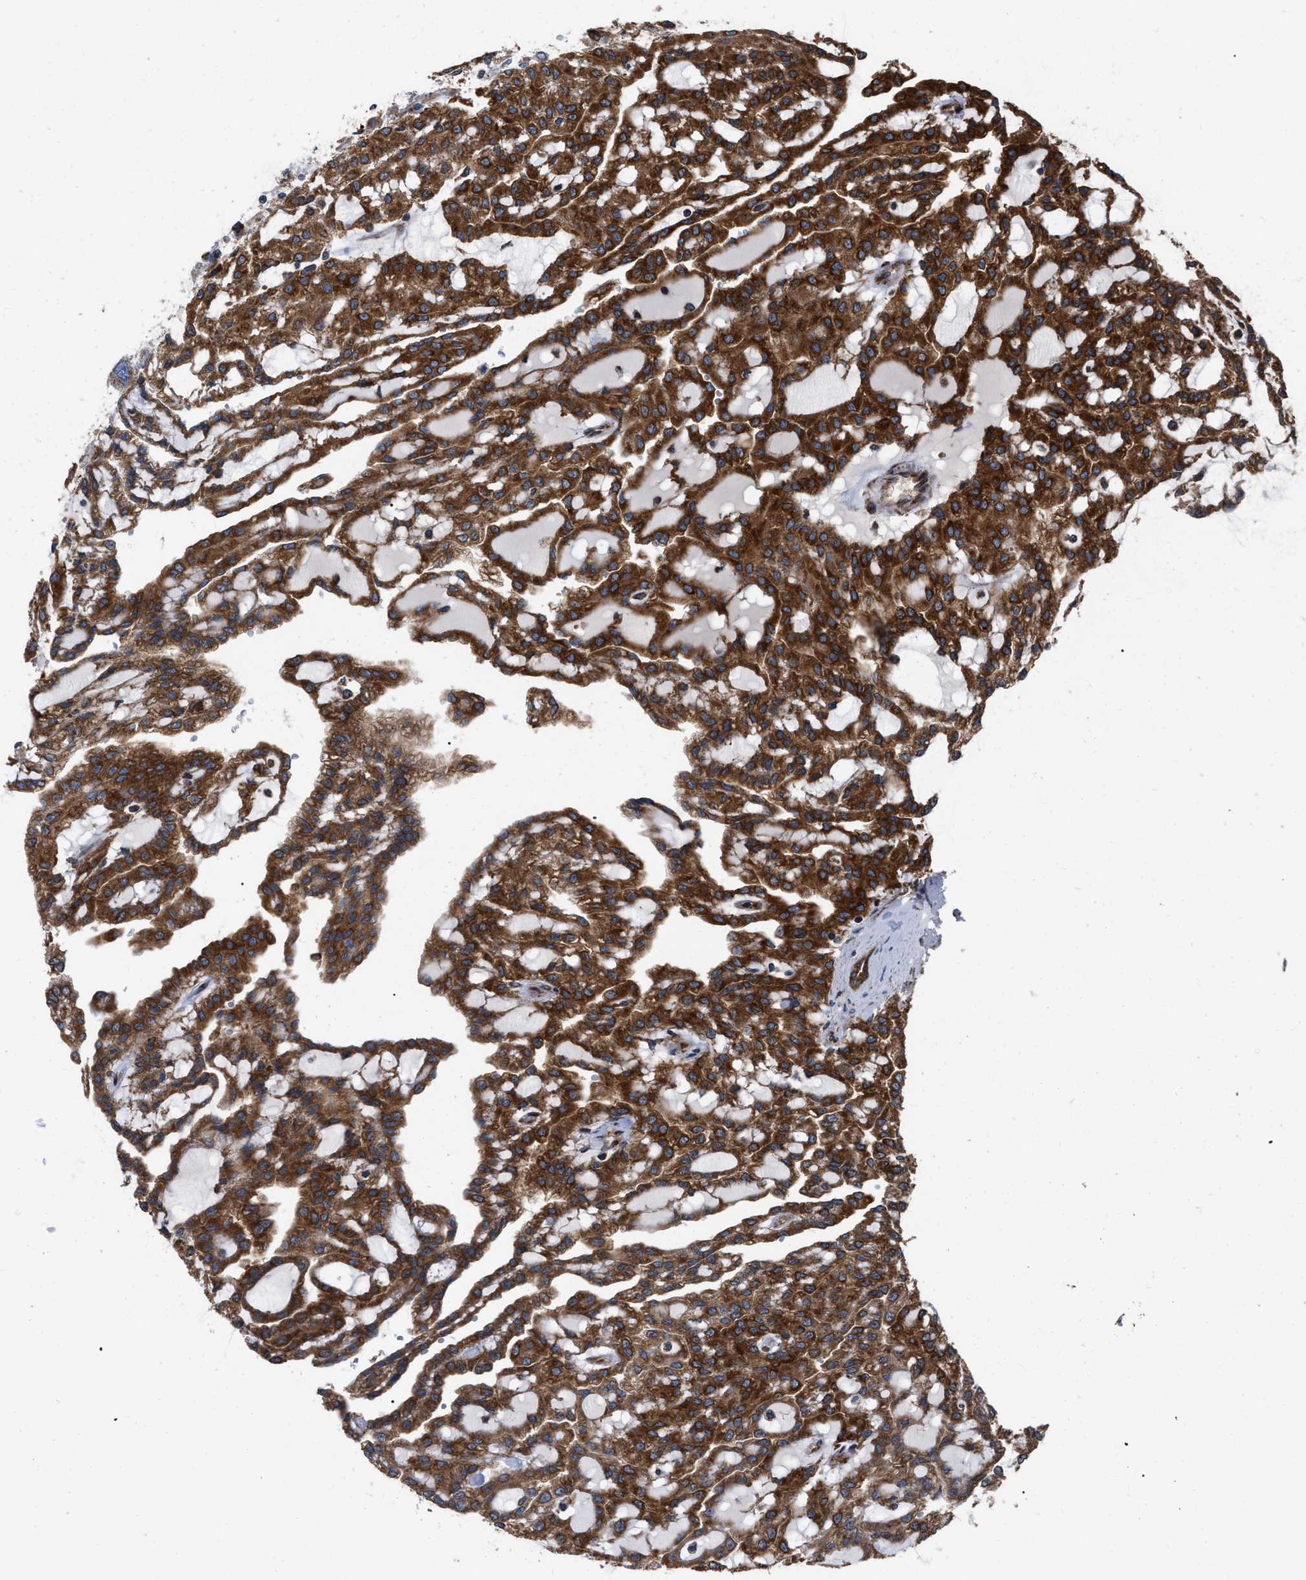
{"staining": {"intensity": "strong", "quantity": ">75%", "location": "cytoplasmic/membranous"}, "tissue": "renal cancer", "cell_type": "Tumor cells", "image_type": "cancer", "snomed": [{"axis": "morphology", "description": "Adenocarcinoma, NOS"}, {"axis": "topography", "description": "Kidney"}], "caption": "Immunohistochemical staining of human renal cancer (adenocarcinoma) shows high levels of strong cytoplasmic/membranous protein staining in about >75% of tumor cells.", "gene": "FAM120A", "patient": {"sex": "male", "age": 63}}